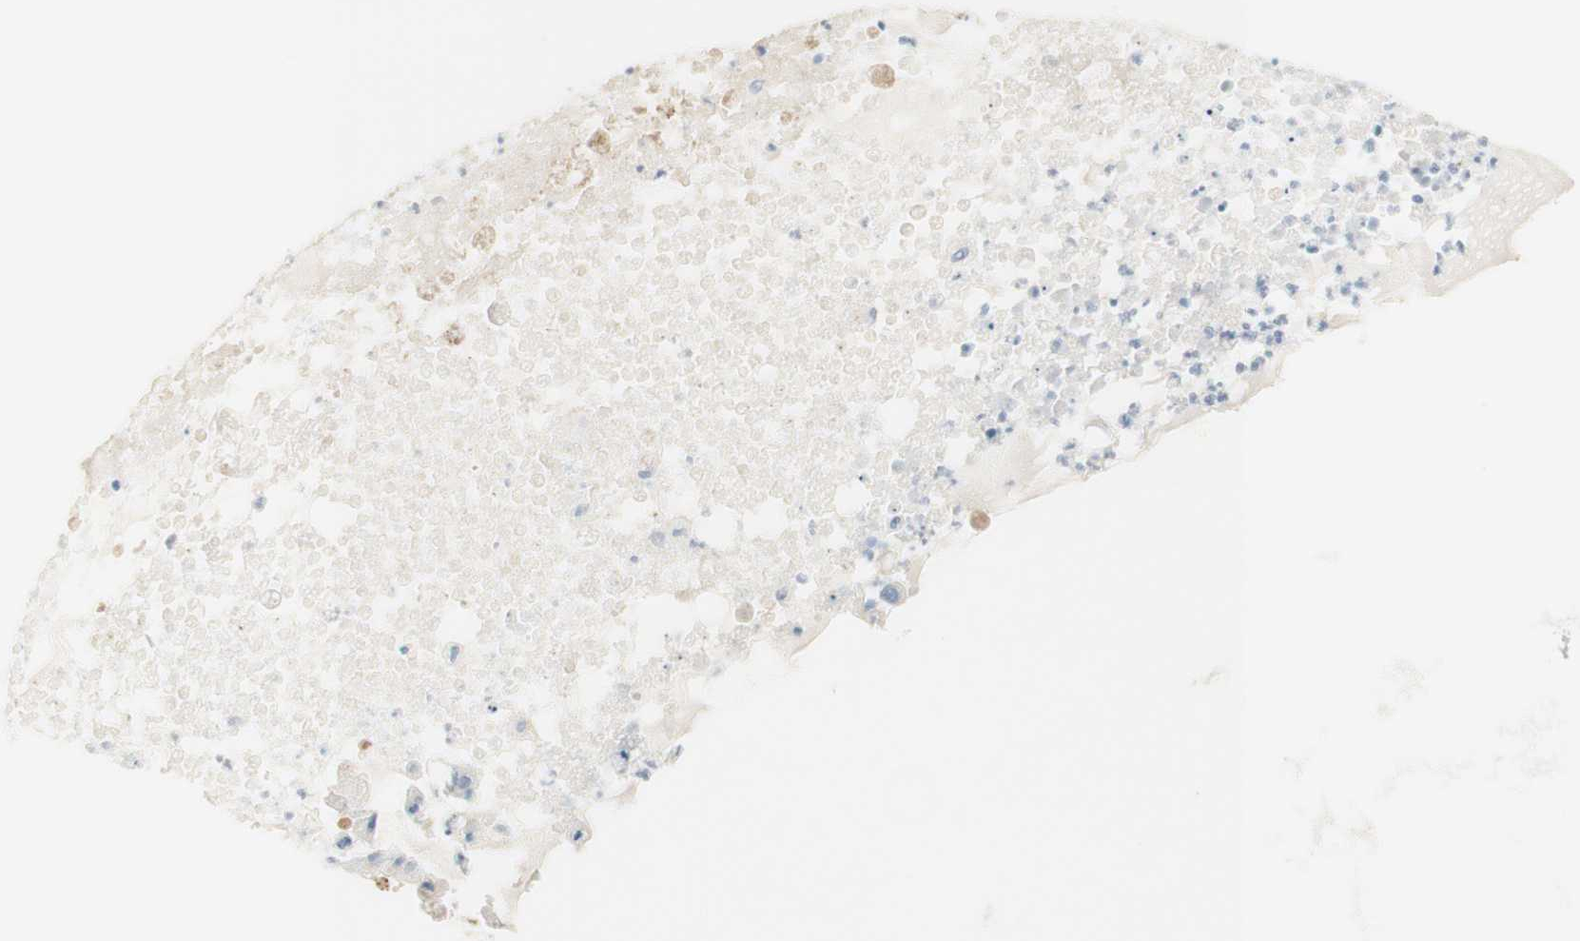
{"staining": {"intensity": "negative", "quantity": "none", "location": "none"}, "tissue": "ovarian cancer", "cell_type": "Tumor cells", "image_type": "cancer", "snomed": [{"axis": "morphology", "description": "Cystadenocarcinoma, mucinous, NOS"}, {"axis": "topography", "description": "Ovary"}], "caption": "A histopathology image of ovarian cancer (mucinous cystadenocarcinoma) stained for a protein displays no brown staining in tumor cells.", "gene": "ART3", "patient": {"sex": "female", "age": 80}}